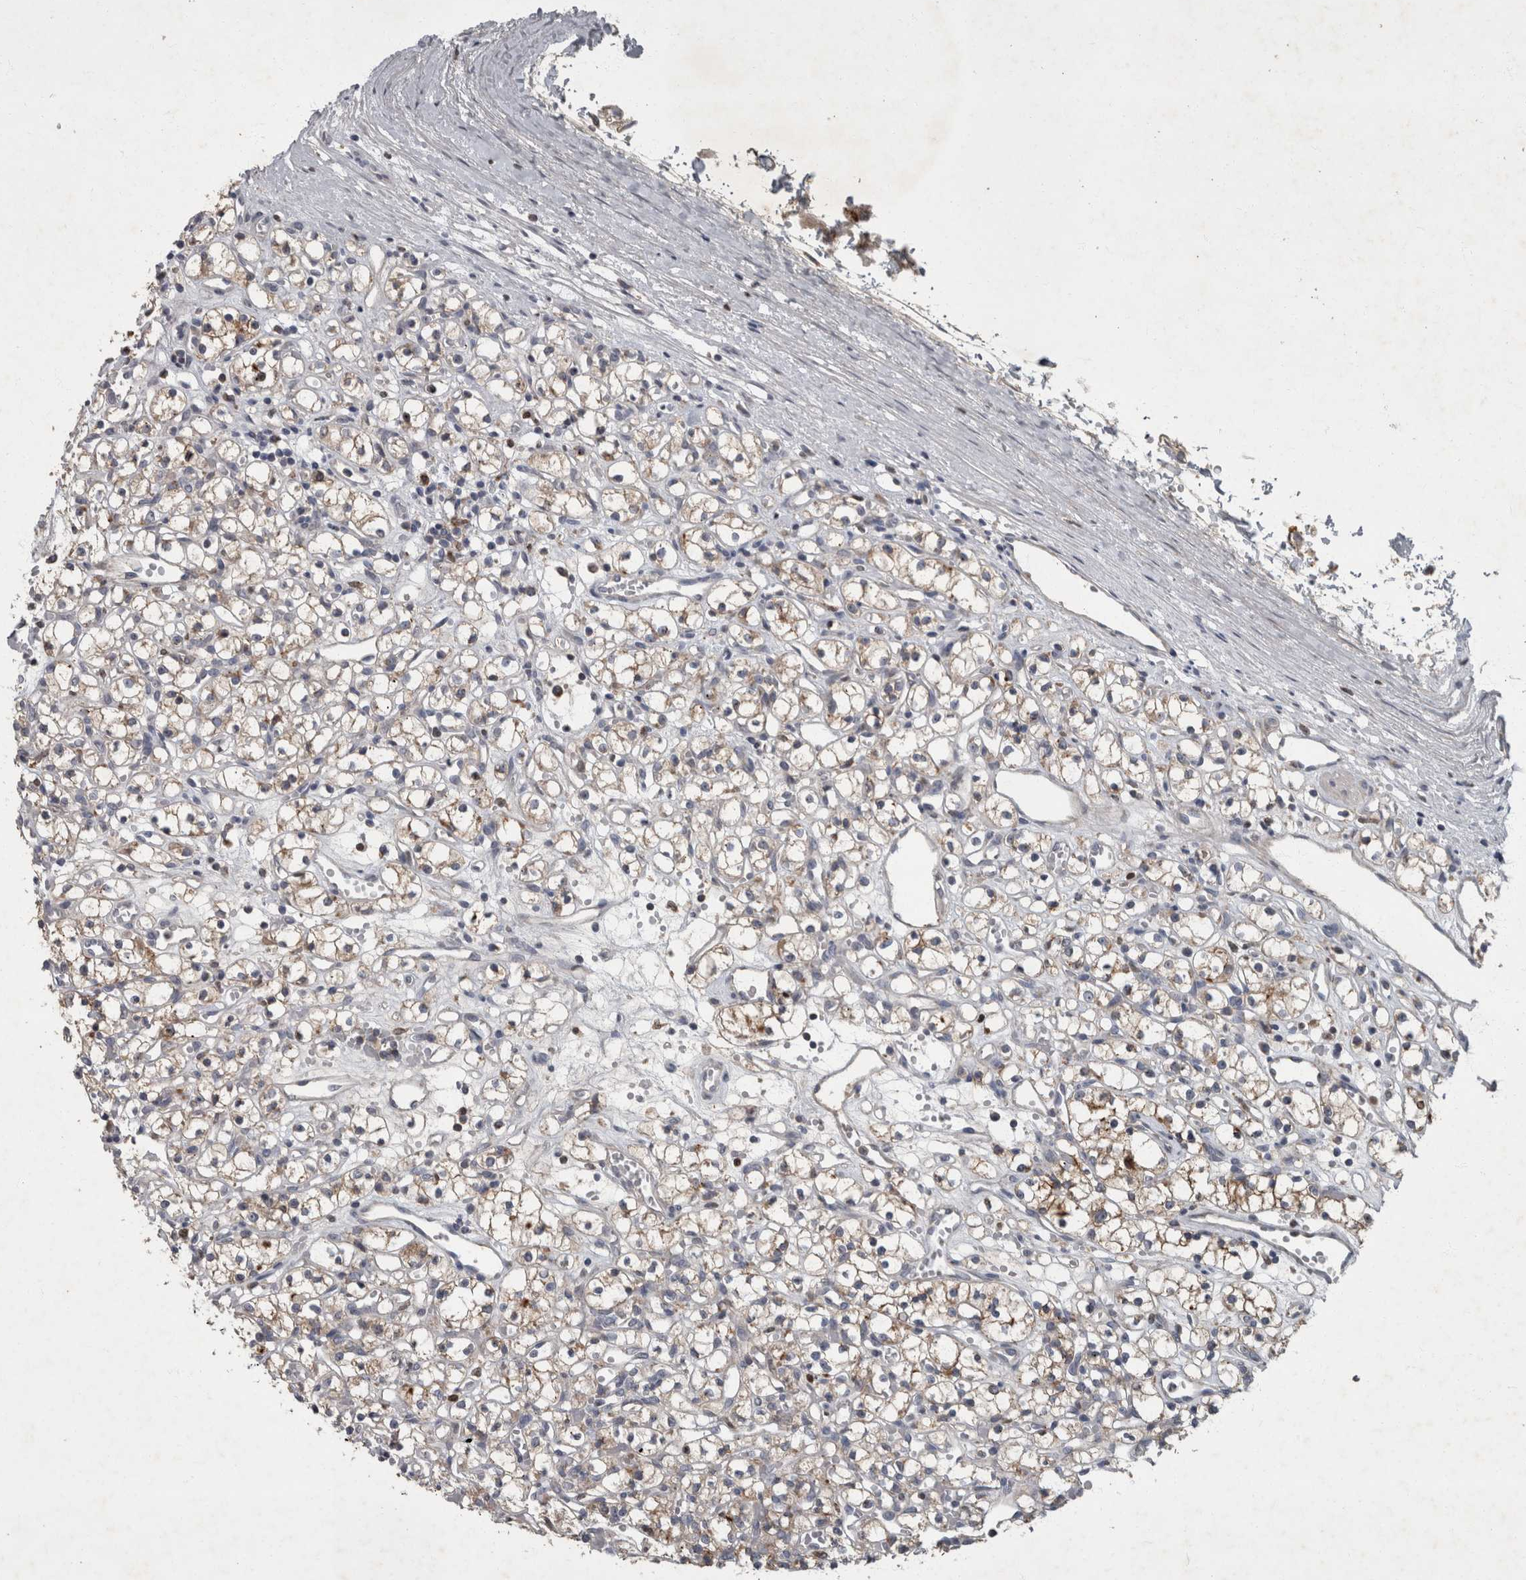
{"staining": {"intensity": "weak", "quantity": "25%-75%", "location": "cytoplasmic/membranous"}, "tissue": "renal cancer", "cell_type": "Tumor cells", "image_type": "cancer", "snomed": [{"axis": "morphology", "description": "Adenocarcinoma, NOS"}, {"axis": "topography", "description": "Kidney"}], "caption": "Human renal adenocarcinoma stained for a protein (brown) shows weak cytoplasmic/membranous positive staining in about 25%-75% of tumor cells.", "gene": "PPP1R3C", "patient": {"sex": "female", "age": 59}}